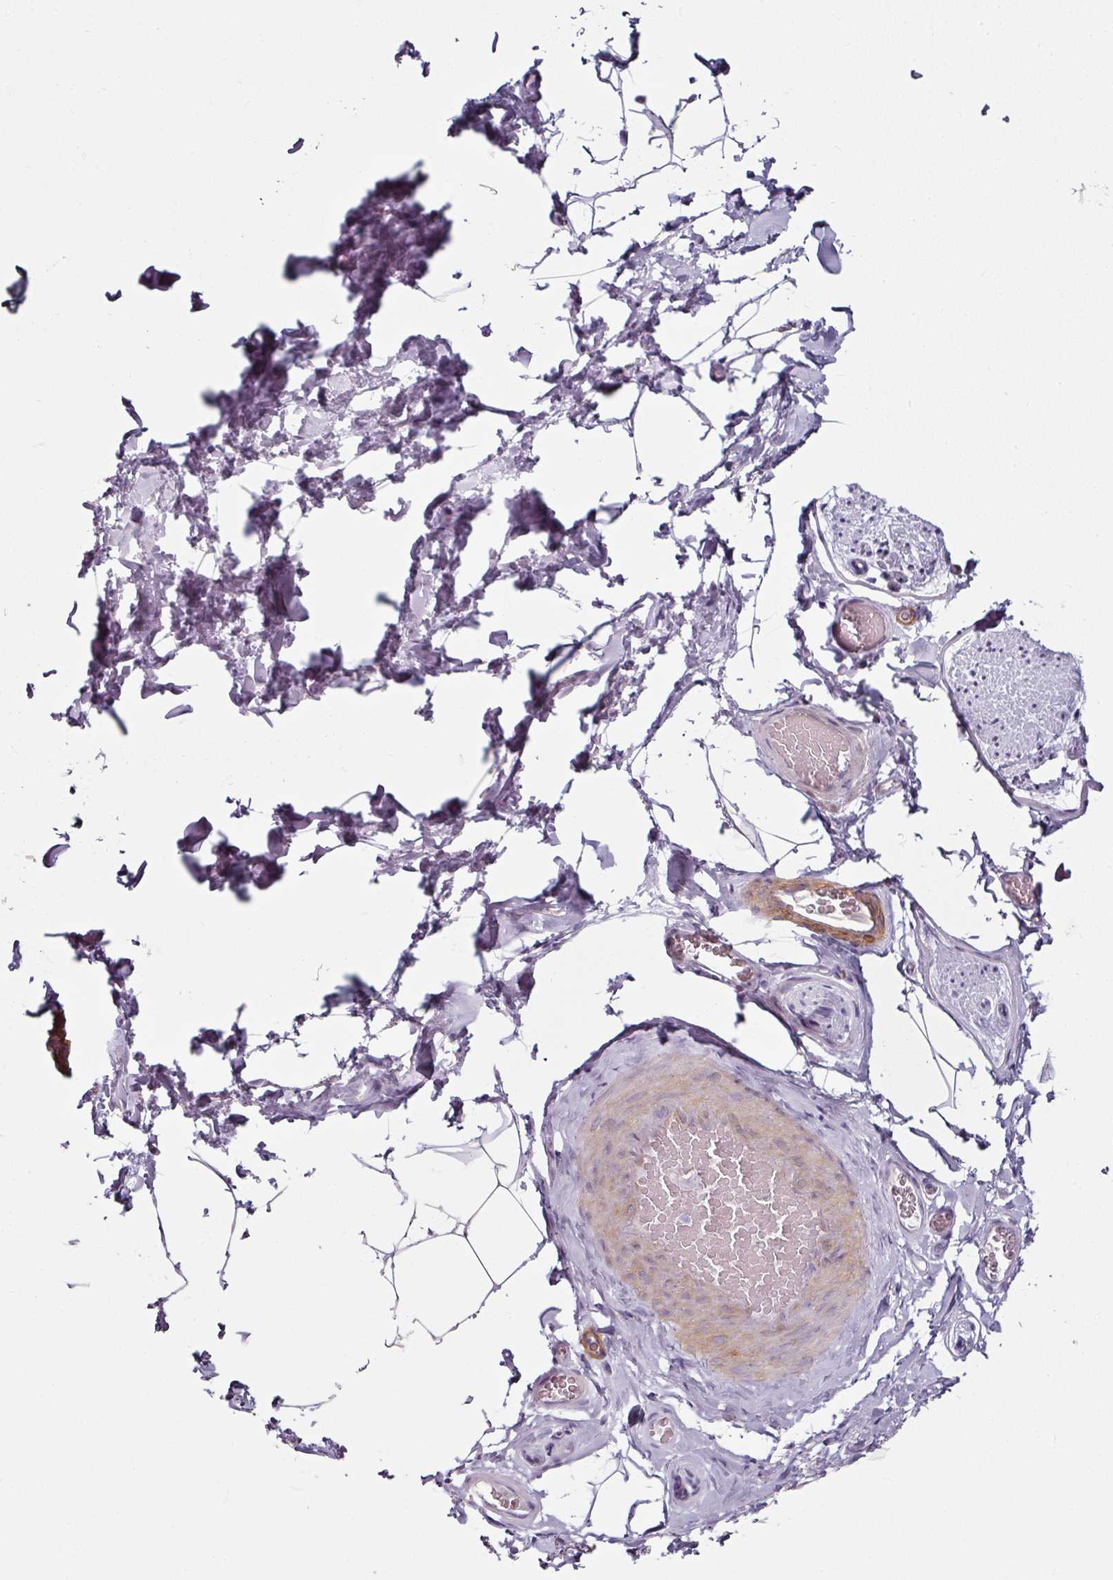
{"staining": {"intensity": "negative", "quantity": "none", "location": "none"}, "tissue": "adipose tissue", "cell_type": "Adipocytes", "image_type": "normal", "snomed": [{"axis": "morphology", "description": "Normal tissue, NOS"}, {"axis": "topography", "description": "Vascular tissue"}, {"axis": "topography", "description": "Peripheral nerve tissue"}], "caption": "The micrograph reveals no staining of adipocytes in benign adipose tissue. (DAB IHC with hematoxylin counter stain).", "gene": "CAP2", "patient": {"sex": "male", "age": 41}}